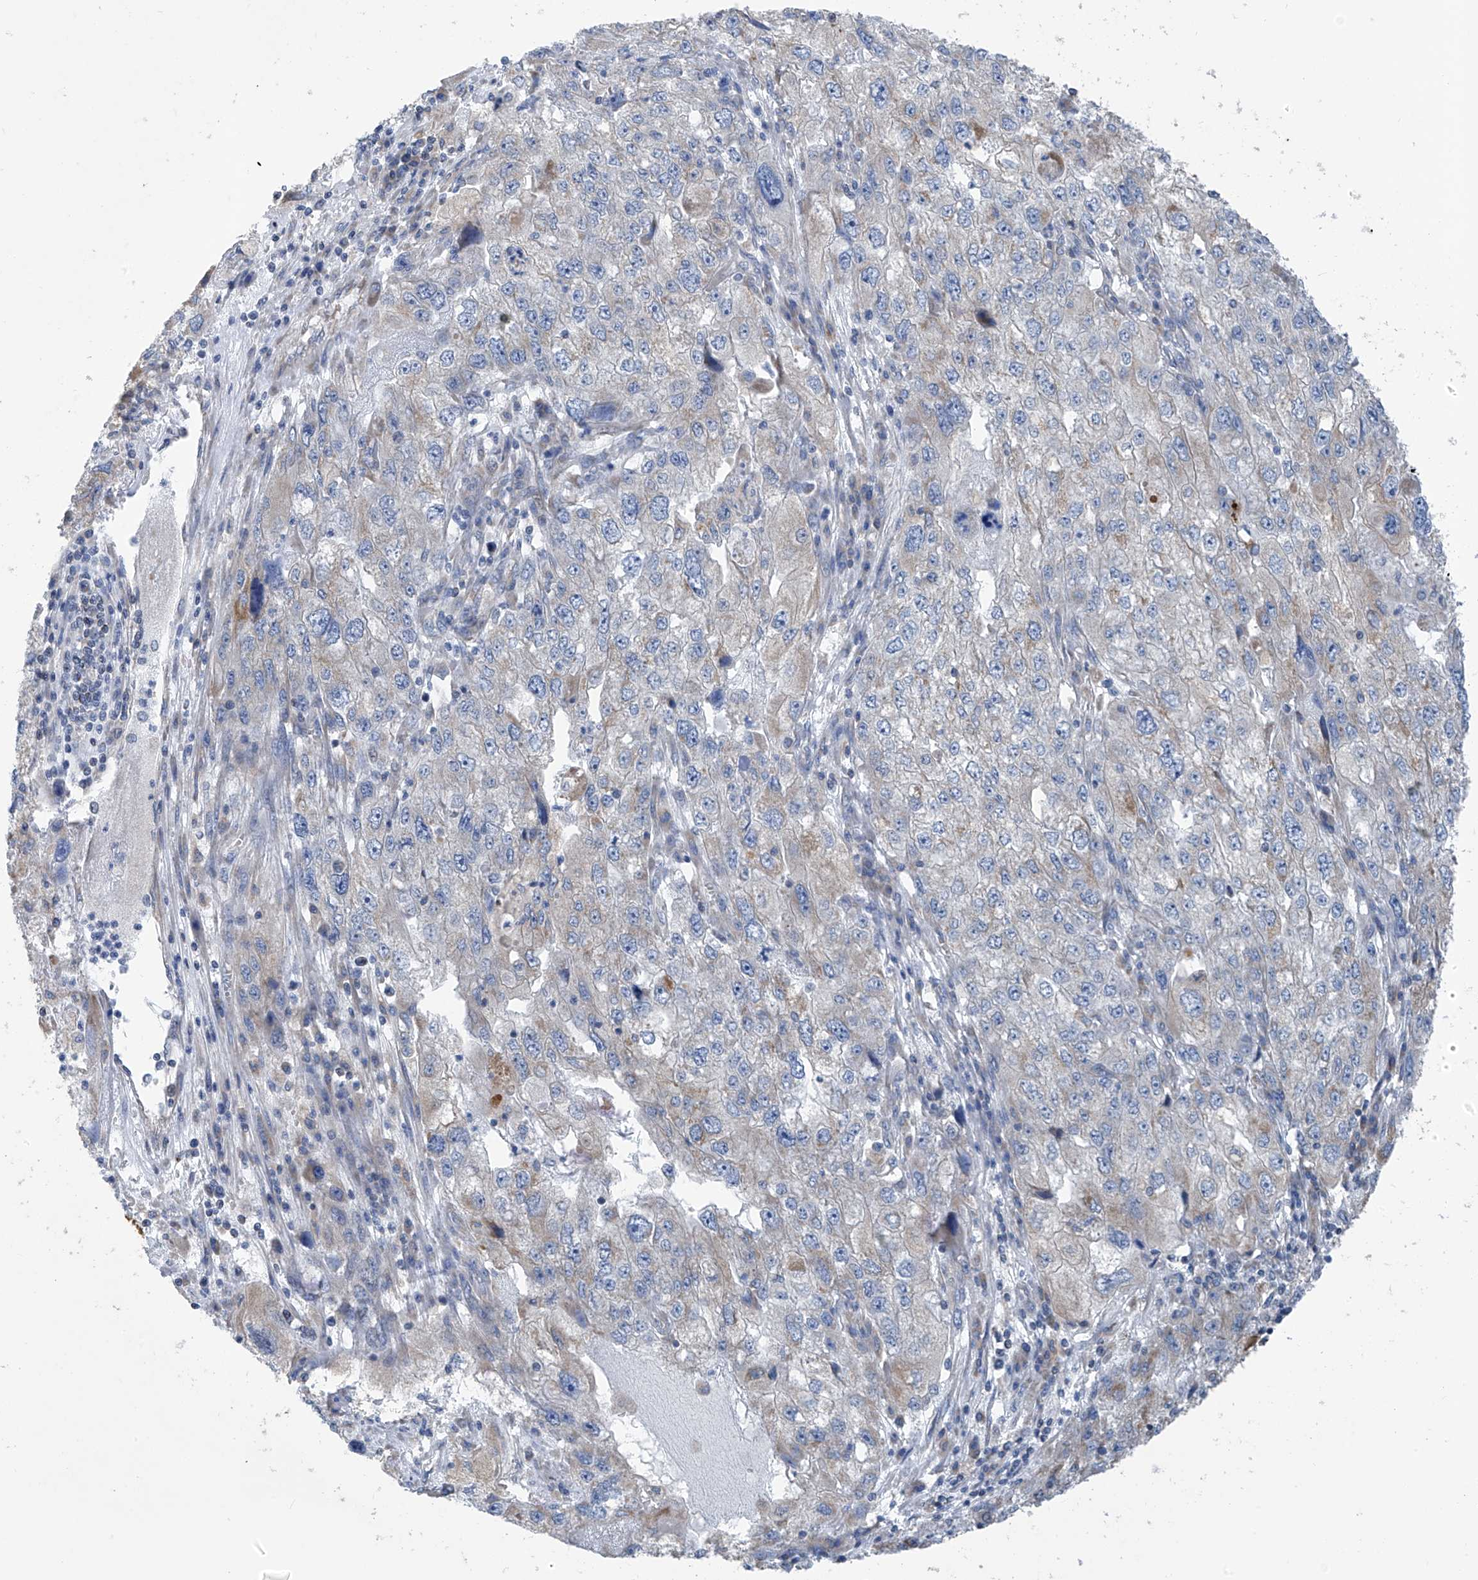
{"staining": {"intensity": "negative", "quantity": "none", "location": "none"}, "tissue": "endometrial cancer", "cell_type": "Tumor cells", "image_type": "cancer", "snomed": [{"axis": "morphology", "description": "Adenocarcinoma, NOS"}, {"axis": "topography", "description": "Endometrium"}], "caption": "Tumor cells show no significant protein expression in adenocarcinoma (endometrial).", "gene": "EOMES", "patient": {"sex": "female", "age": 49}}